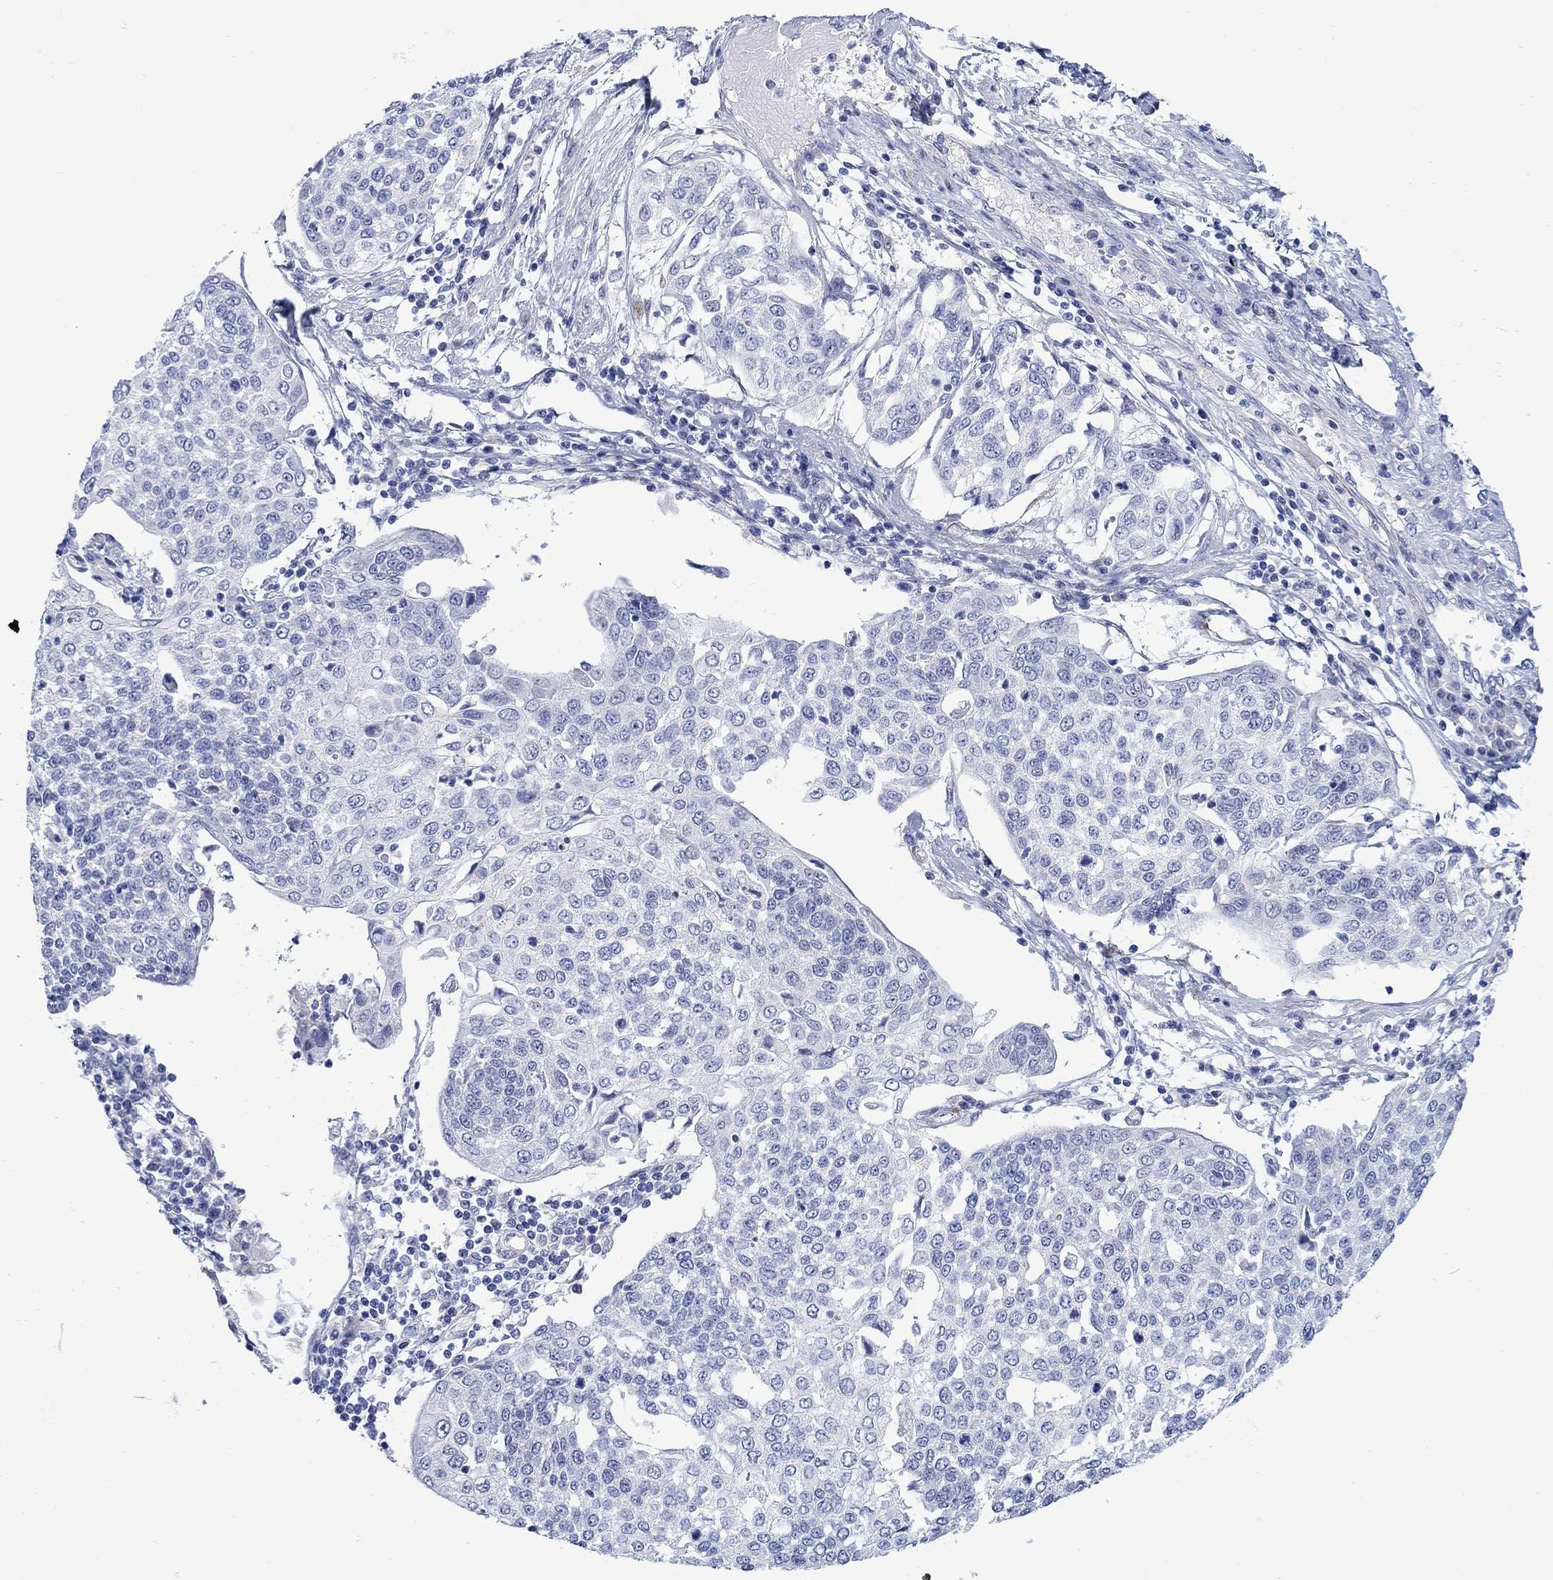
{"staining": {"intensity": "negative", "quantity": "none", "location": "none"}, "tissue": "cervical cancer", "cell_type": "Tumor cells", "image_type": "cancer", "snomed": [{"axis": "morphology", "description": "Squamous cell carcinoma, NOS"}, {"axis": "topography", "description": "Cervix"}], "caption": "This is a photomicrograph of immunohistochemistry staining of cervical squamous cell carcinoma, which shows no positivity in tumor cells. (DAB immunohistochemistry visualized using brightfield microscopy, high magnification).", "gene": "KSR2", "patient": {"sex": "female", "age": 34}}